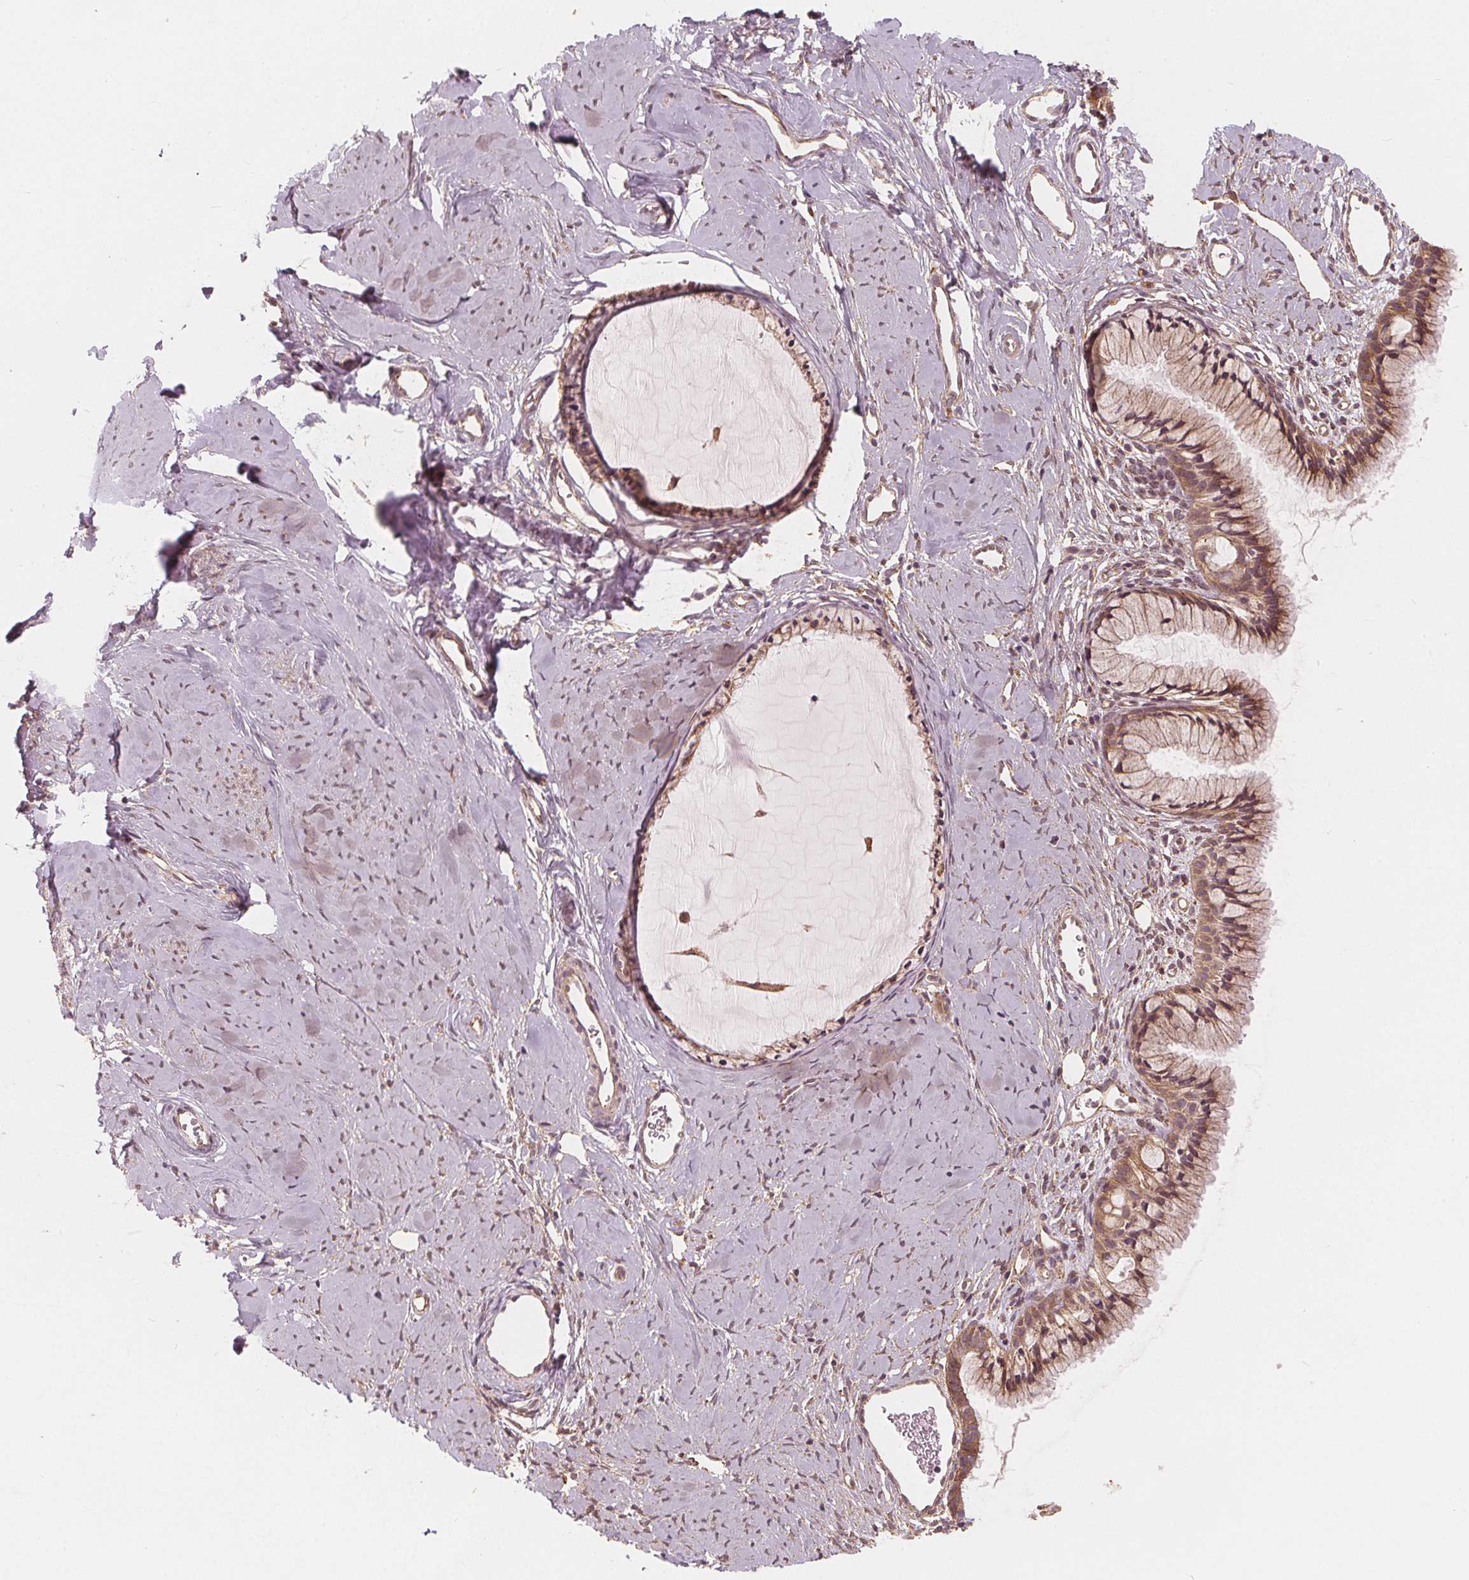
{"staining": {"intensity": "weak", "quantity": ">75%", "location": "cytoplasmic/membranous"}, "tissue": "cervix", "cell_type": "Glandular cells", "image_type": "normal", "snomed": [{"axis": "morphology", "description": "Normal tissue, NOS"}, {"axis": "topography", "description": "Cervix"}], "caption": "Glandular cells display weak cytoplasmic/membranous positivity in about >75% of cells in benign cervix.", "gene": "SNX12", "patient": {"sex": "female", "age": 40}}